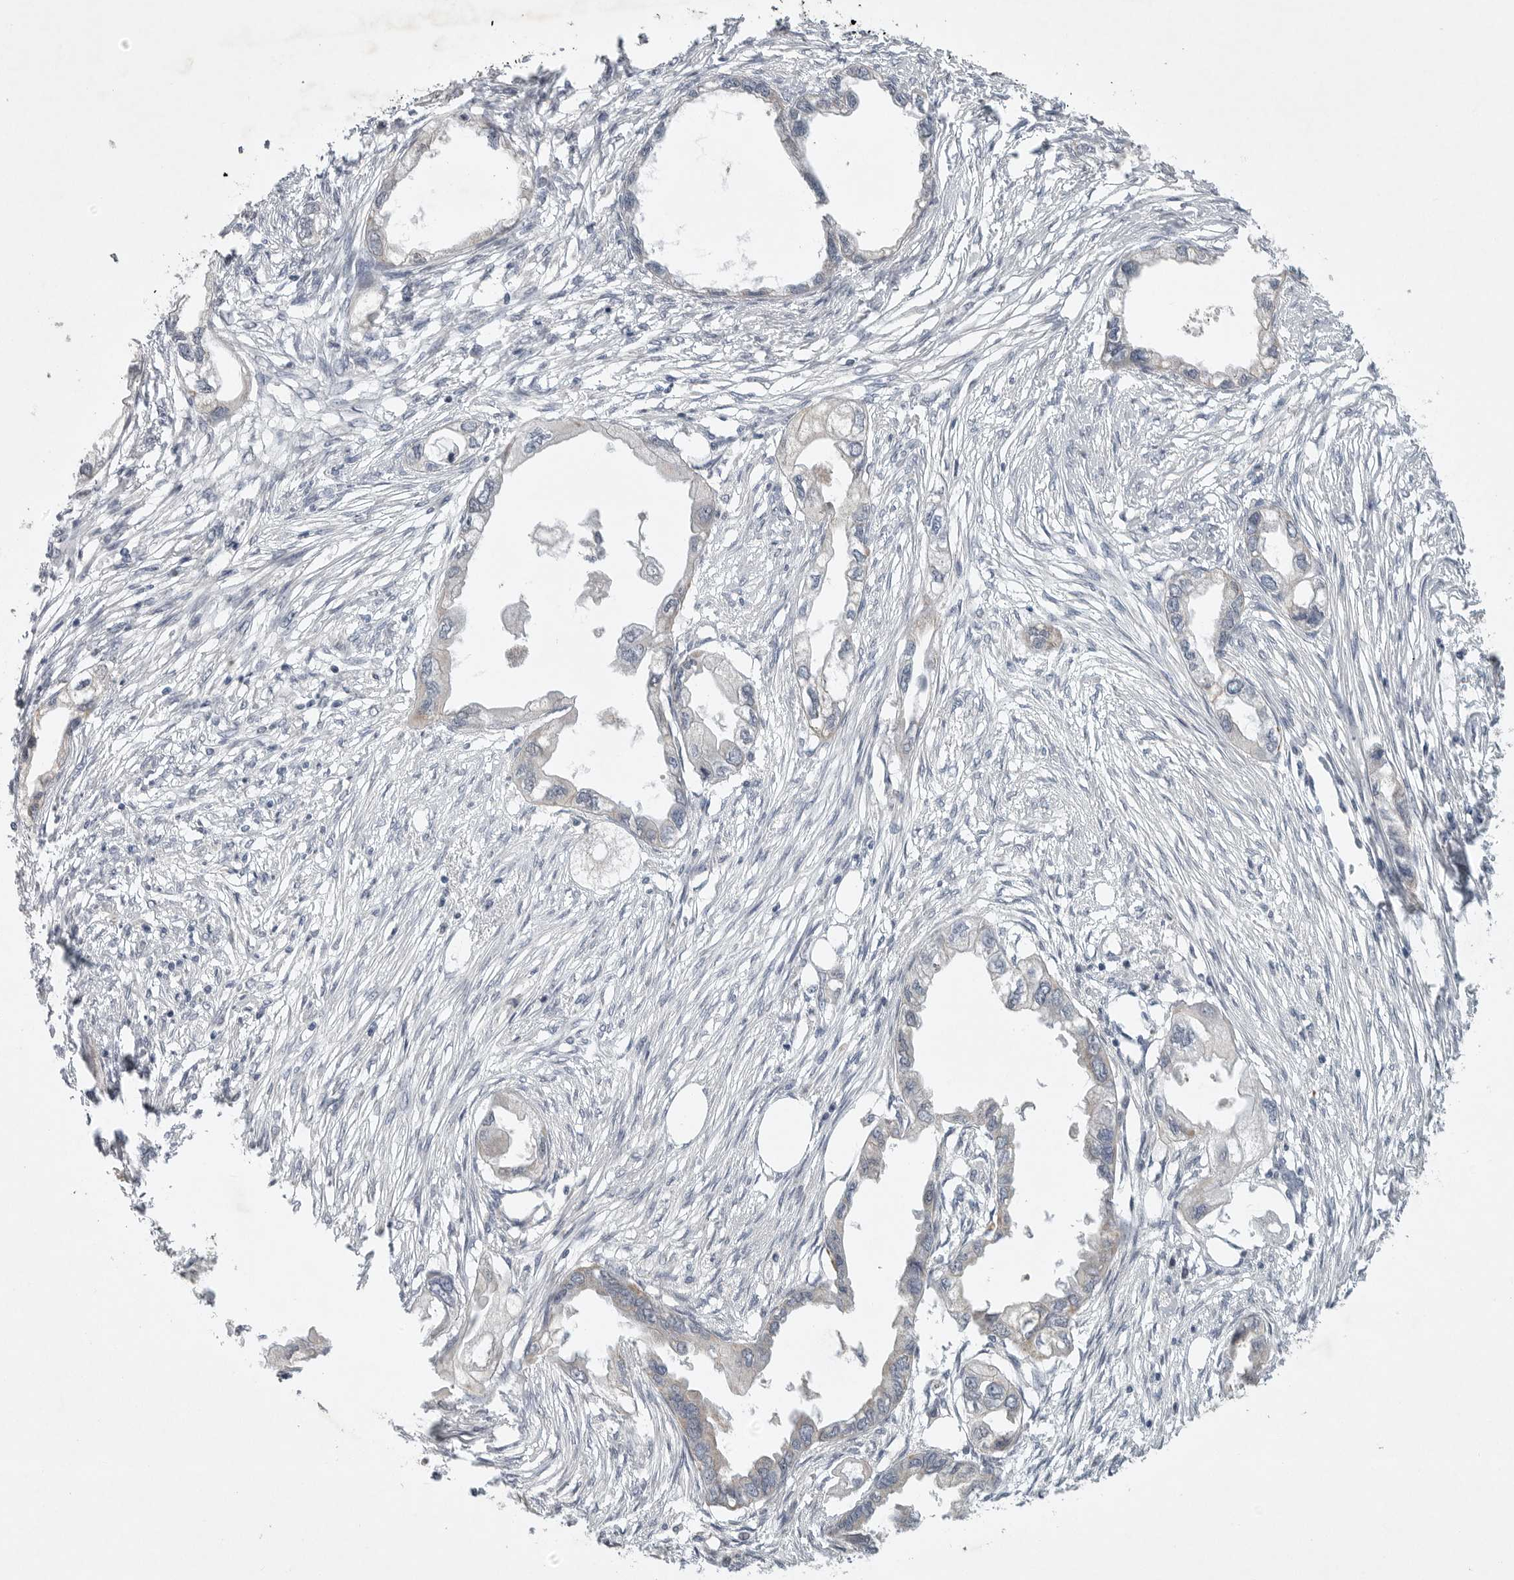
{"staining": {"intensity": "negative", "quantity": "none", "location": "none"}, "tissue": "endometrial cancer", "cell_type": "Tumor cells", "image_type": "cancer", "snomed": [{"axis": "morphology", "description": "Adenocarcinoma, NOS"}, {"axis": "morphology", "description": "Adenocarcinoma, metastatic, NOS"}, {"axis": "topography", "description": "Adipose tissue"}, {"axis": "topography", "description": "Endometrium"}], "caption": "IHC of human endometrial cancer (metastatic adenocarcinoma) displays no staining in tumor cells.", "gene": "FBXO43", "patient": {"sex": "female", "age": 67}}